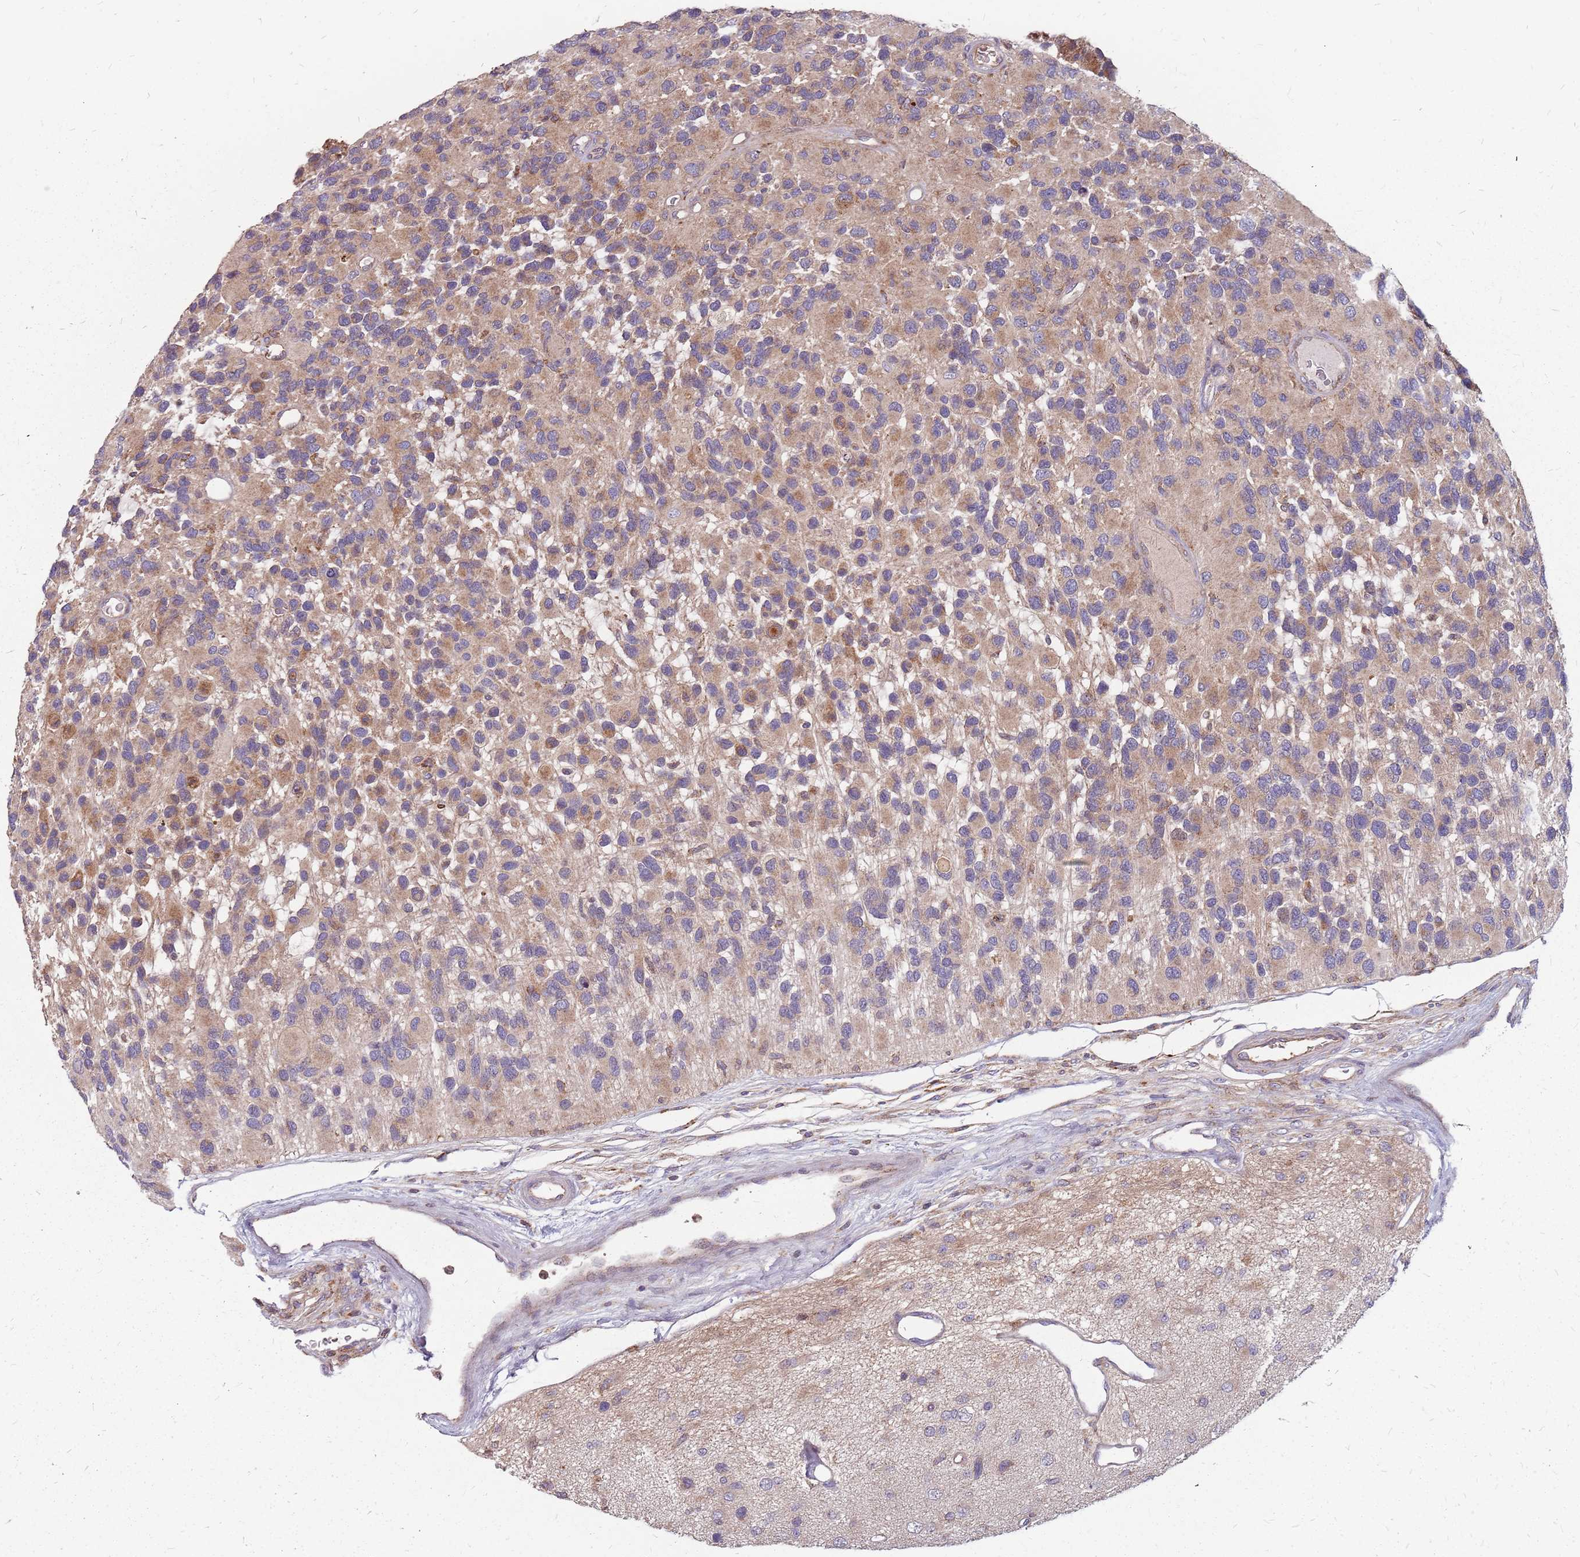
{"staining": {"intensity": "moderate", "quantity": "25%-75%", "location": "cytoplasmic/membranous"}, "tissue": "glioma", "cell_type": "Tumor cells", "image_type": "cancer", "snomed": [{"axis": "morphology", "description": "Glioma, malignant, High grade"}, {"axis": "topography", "description": "Brain"}], "caption": "Protein staining of malignant high-grade glioma tissue shows moderate cytoplasmic/membranous expression in approximately 25%-75% of tumor cells.", "gene": "NME4", "patient": {"sex": "male", "age": 77}}